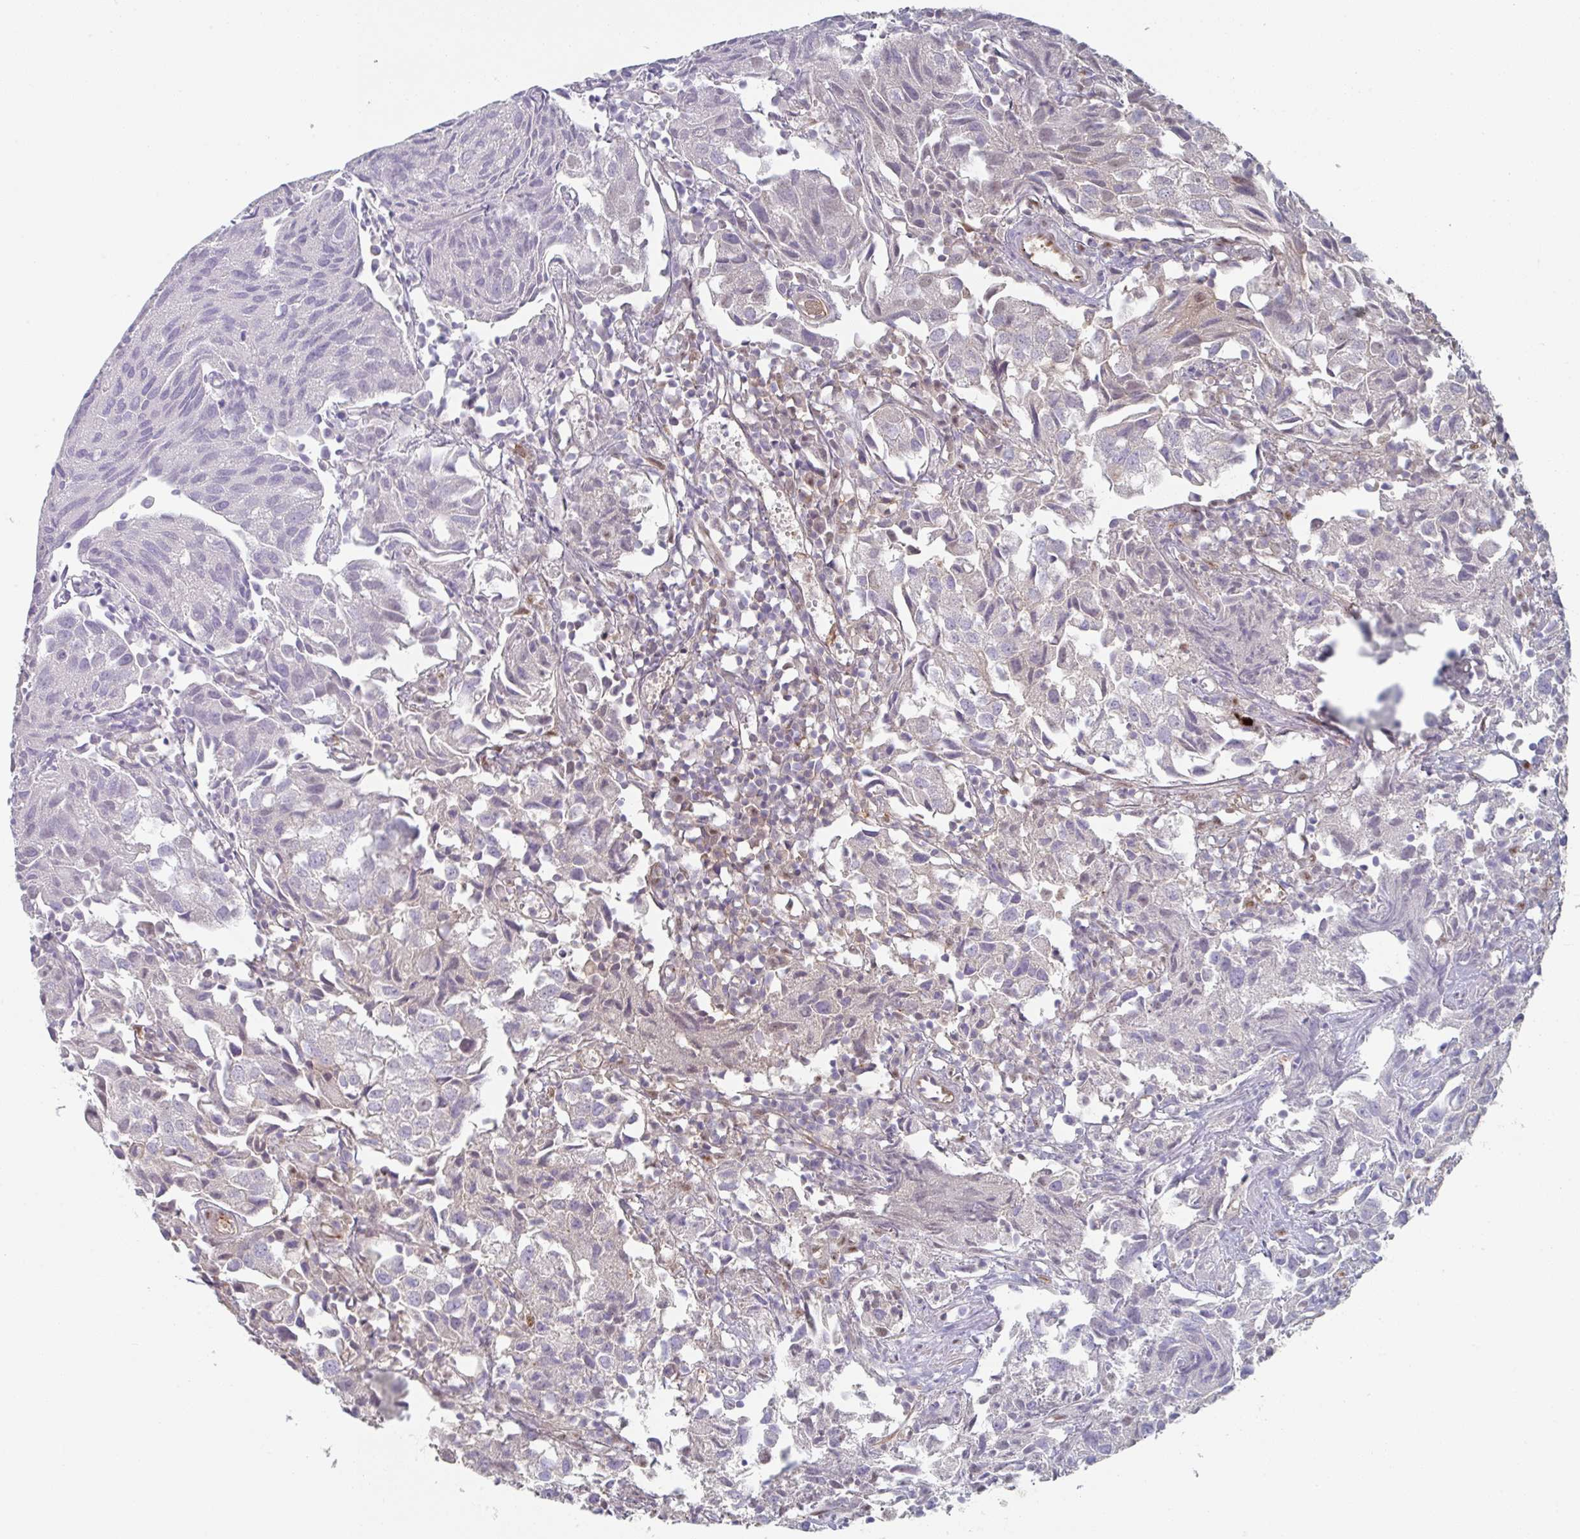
{"staining": {"intensity": "negative", "quantity": "none", "location": "none"}, "tissue": "urothelial cancer", "cell_type": "Tumor cells", "image_type": "cancer", "snomed": [{"axis": "morphology", "description": "Urothelial carcinoma, High grade"}, {"axis": "topography", "description": "Urinary bladder"}], "caption": "Tumor cells are negative for protein expression in human urothelial cancer. (Brightfield microscopy of DAB immunohistochemistry at high magnification).", "gene": "AMPD2", "patient": {"sex": "female", "age": 75}}